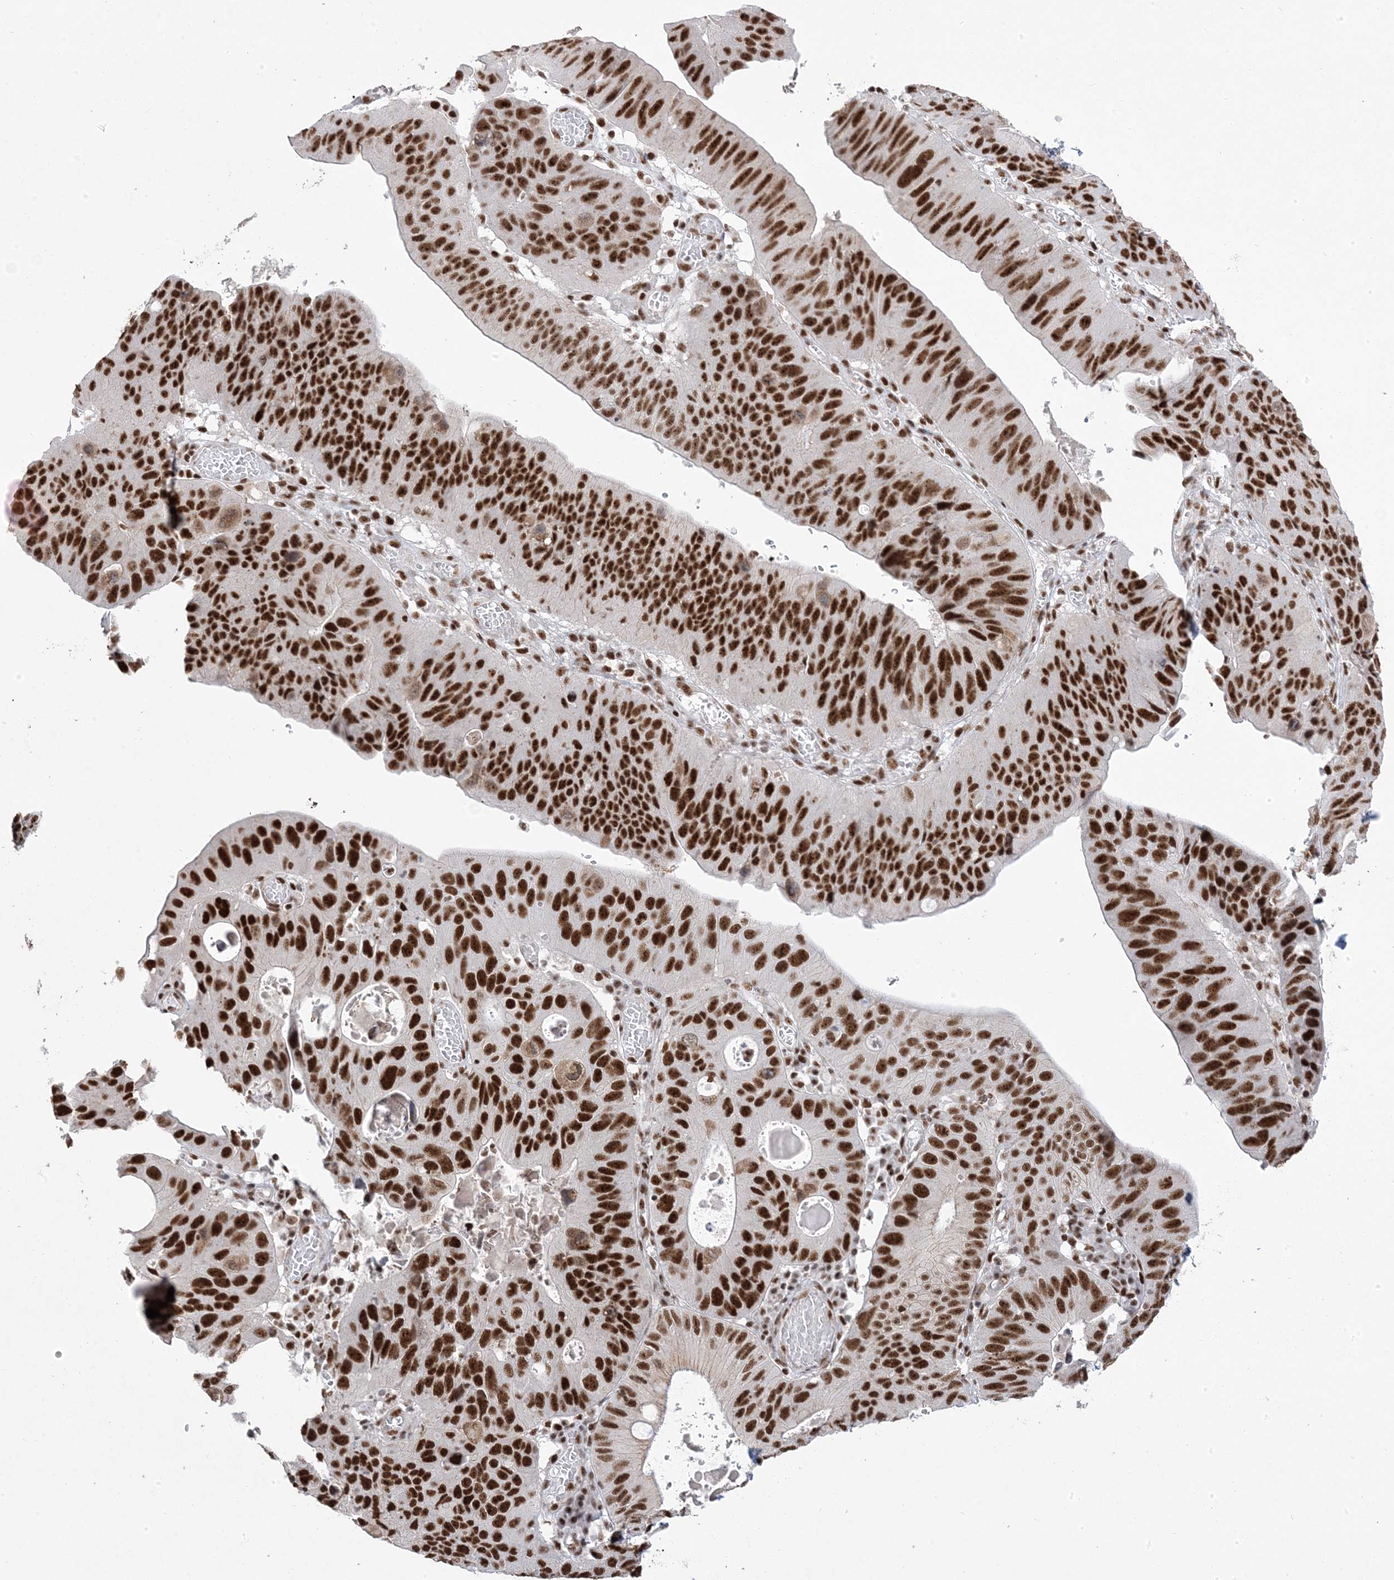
{"staining": {"intensity": "strong", "quantity": ">75%", "location": "nuclear"}, "tissue": "stomach cancer", "cell_type": "Tumor cells", "image_type": "cancer", "snomed": [{"axis": "morphology", "description": "Adenocarcinoma, NOS"}, {"axis": "topography", "description": "Stomach"}], "caption": "High-magnification brightfield microscopy of stomach adenocarcinoma stained with DAB (3,3'-diaminobenzidine) (brown) and counterstained with hematoxylin (blue). tumor cells exhibit strong nuclear expression is identified in approximately>75% of cells. (DAB (3,3'-diaminobenzidine) IHC, brown staining for protein, blue staining for nuclei).", "gene": "MTREX", "patient": {"sex": "male", "age": 59}}